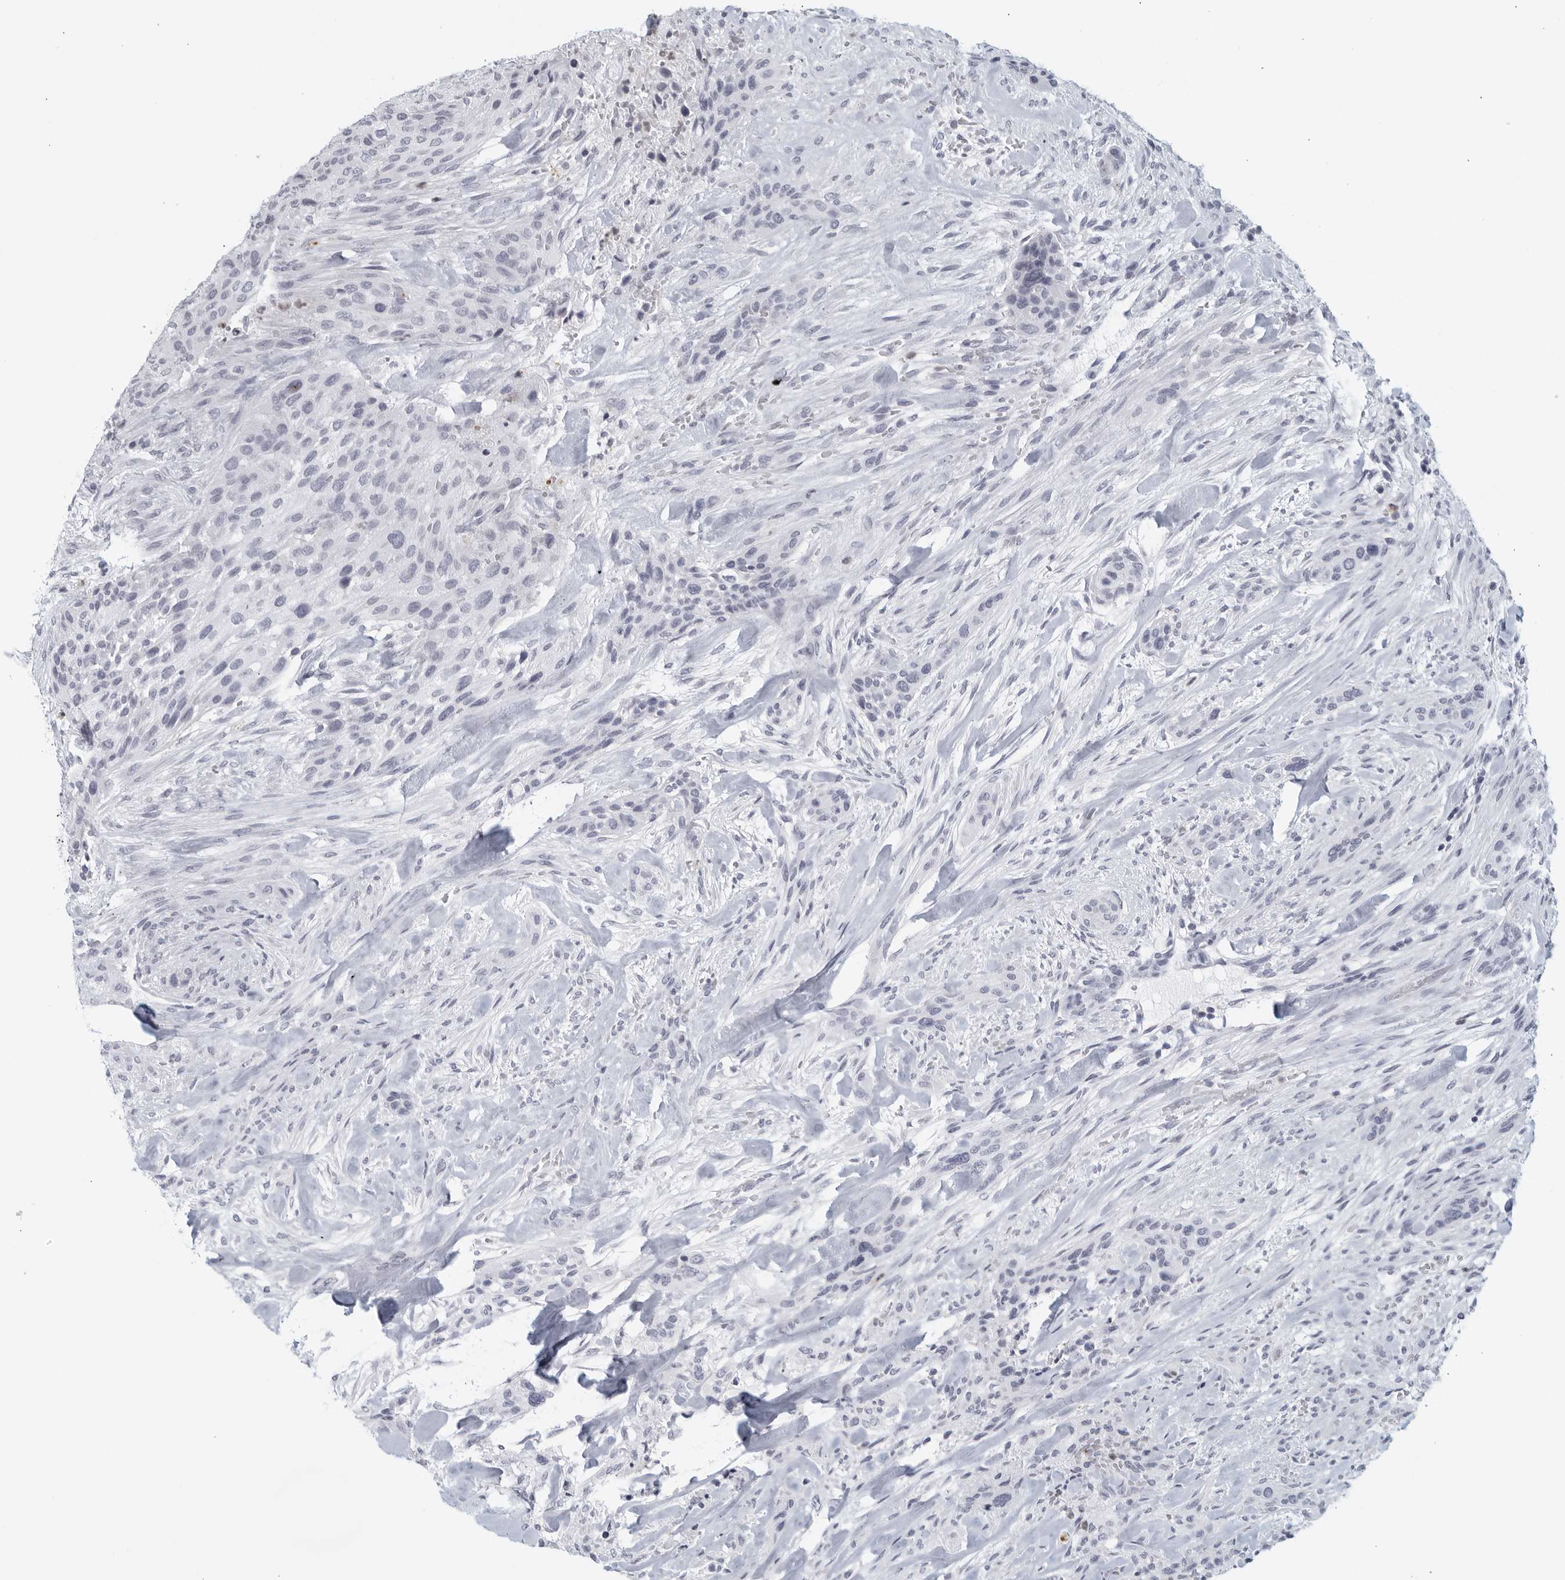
{"staining": {"intensity": "negative", "quantity": "none", "location": "none"}, "tissue": "urothelial cancer", "cell_type": "Tumor cells", "image_type": "cancer", "snomed": [{"axis": "morphology", "description": "Urothelial carcinoma, High grade"}, {"axis": "topography", "description": "Urinary bladder"}], "caption": "The histopathology image shows no significant positivity in tumor cells of urothelial carcinoma (high-grade).", "gene": "KLK7", "patient": {"sex": "male", "age": 35}}